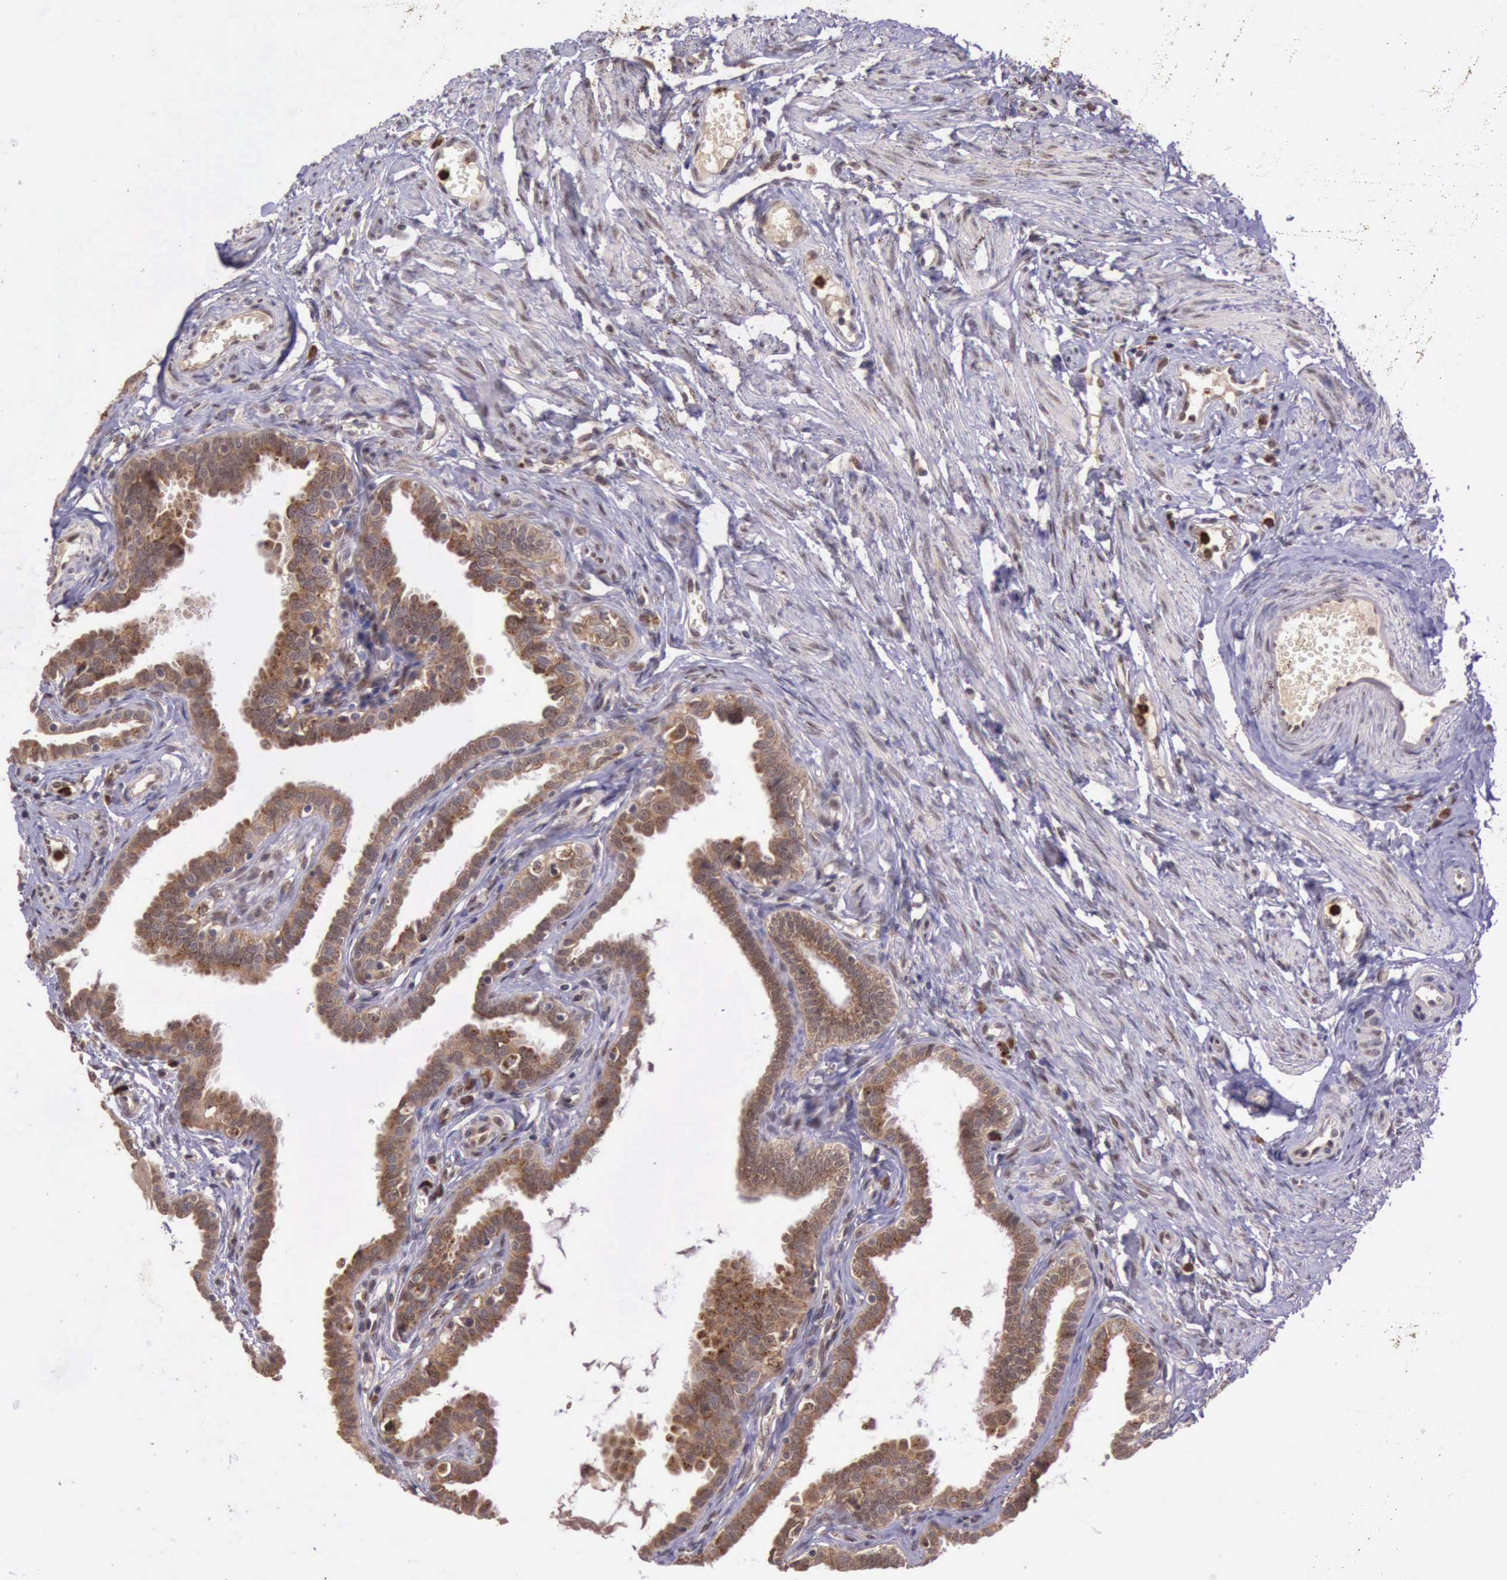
{"staining": {"intensity": "moderate", "quantity": ">75%", "location": "cytoplasmic/membranous"}, "tissue": "fallopian tube", "cell_type": "Glandular cells", "image_type": "normal", "snomed": [{"axis": "morphology", "description": "Normal tissue, NOS"}, {"axis": "topography", "description": "Fallopian tube"}], "caption": "This image exhibits unremarkable fallopian tube stained with IHC to label a protein in brown. The cytoplasmic/membranous of glandular cells show moderate positivity for the protein. Nuclei are counter-stained blue.", "gene": "ARMCX3", "patient": {"sex": "female", "age": 67}}